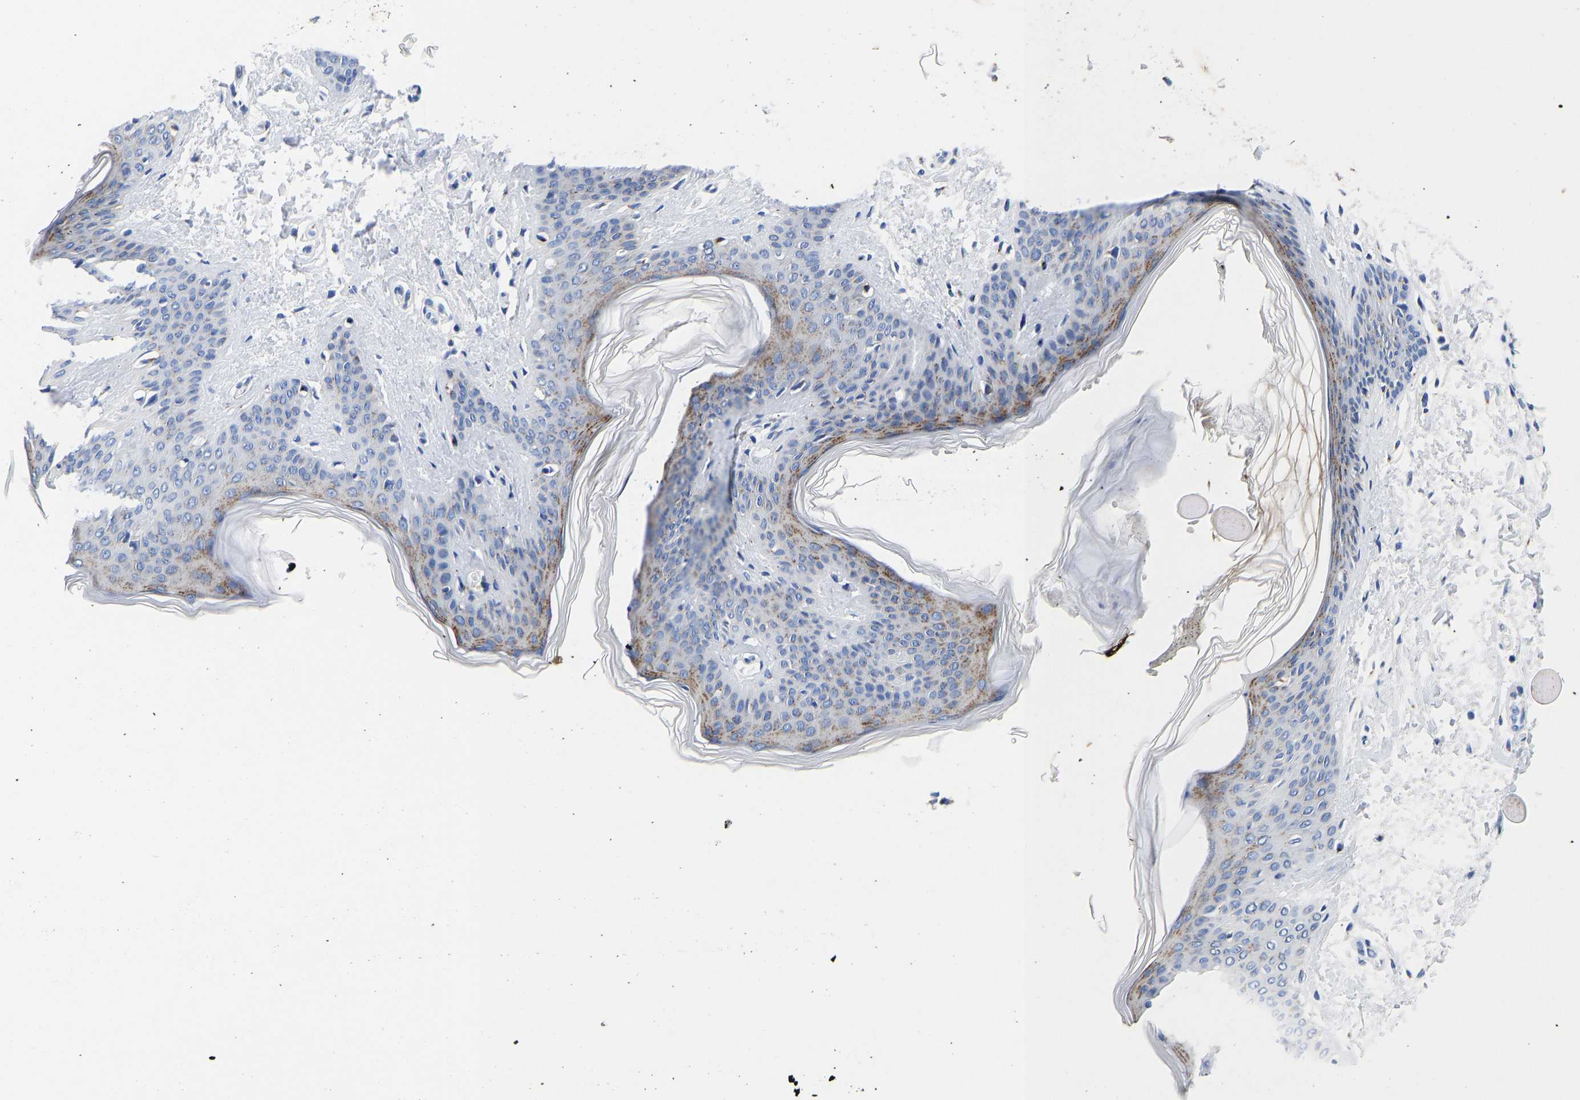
{"staining": {"intensity": "negative", "quantity": "none", "location": "none"}, "tissue": "skin", "cell_type": "Fibroblasts", "image_type": "normal", "snomed": [{"axis": "morphology", "description": "Normal tissue, NOS"}, {"axis": "topography", "description": "Skin"}], "caption": "This is an IHC histopathology image of unremarkable skin. There is no positivity in fibroblasts.", "gene": "TMEM87A", "patient": {"sex": "female", "age": 17}}